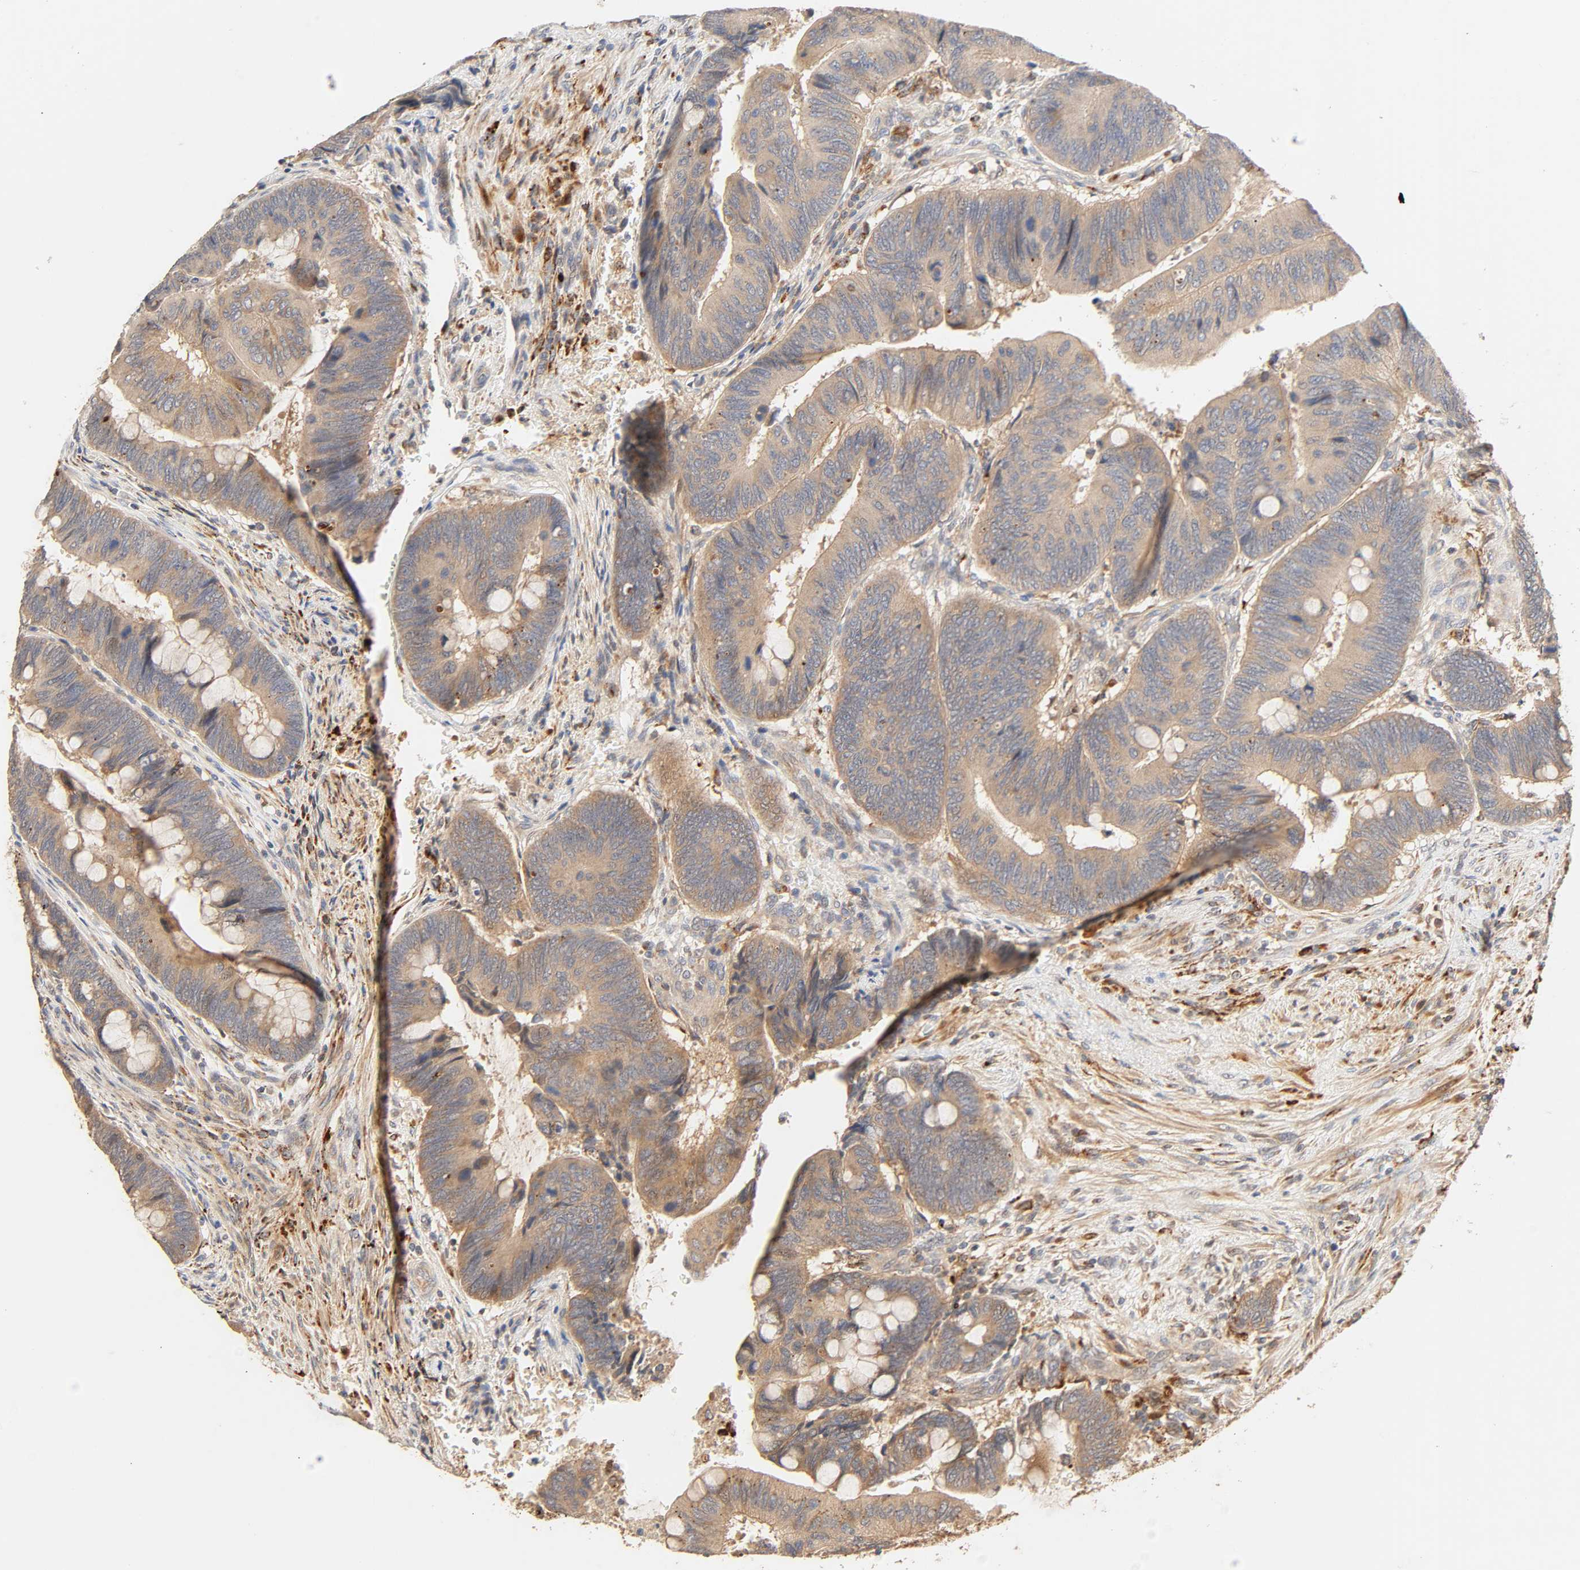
{"staining": {"intensity": "moderate", "quantity": ">75%", "location": "cytoplasmic/membranous"}, "tissue": "colorectal cancer", "cell_type": "Tumor cells", "image_type": "cancer", "snomed": [{"axis": "morphology", "description": "Normal tissue, NOS"}, {"axis": "morphology", "description": "Adenocarcinoma, NOS"}, {"axis": "topography", "description": "Rectum"}], "caption": "Human adenocarcinoma (colorectal) stained with a protein marker exhibits moderate staining in tumor cells.", "gene": "MAPK6", "patient": {"sex": "male", "age": 92}}